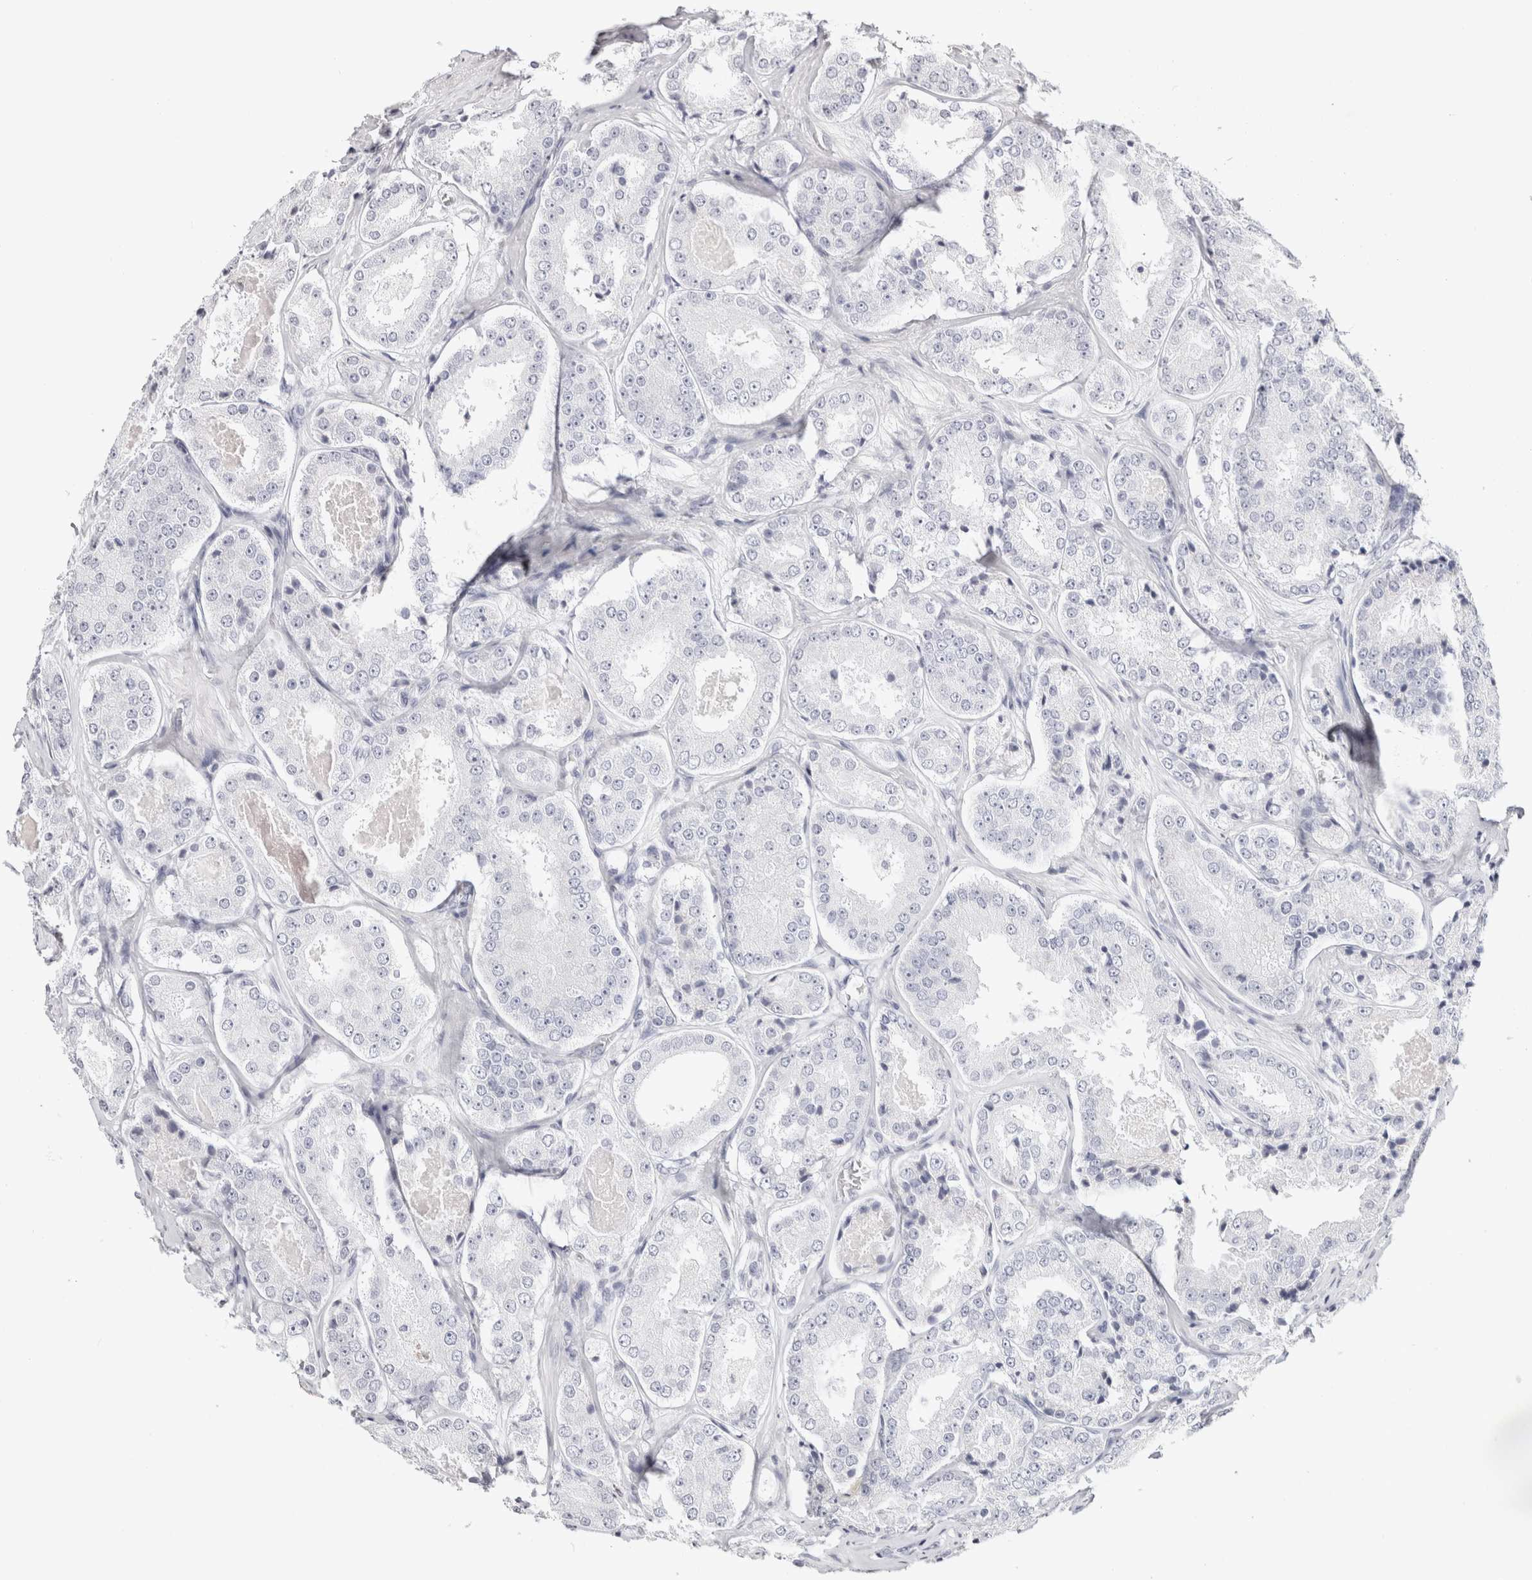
{"staining": {"intensity": "negative", "quantity": "none", "location": "none"}, "tissue": "prostate cancer", "cell_type": "Tumor cells", "image_type": "cancer", "snomed": [{"axis": "morphology", "description": "Adenocarcinoma, High grade"}, {"axis": "topography", "description": "Prostate"}], "caption": "Immunohistochemical staining of human prostate high-grade adenocarcinoma displays no significant staining in tumor cells. The staining is performed using DAB (3,3'-diaminobenzidine) brown chromogen with nuclei counter-stained in using hematoxylin.", "gene": "GARIN1A", "patient": {"sex": "male", "age": 65}}